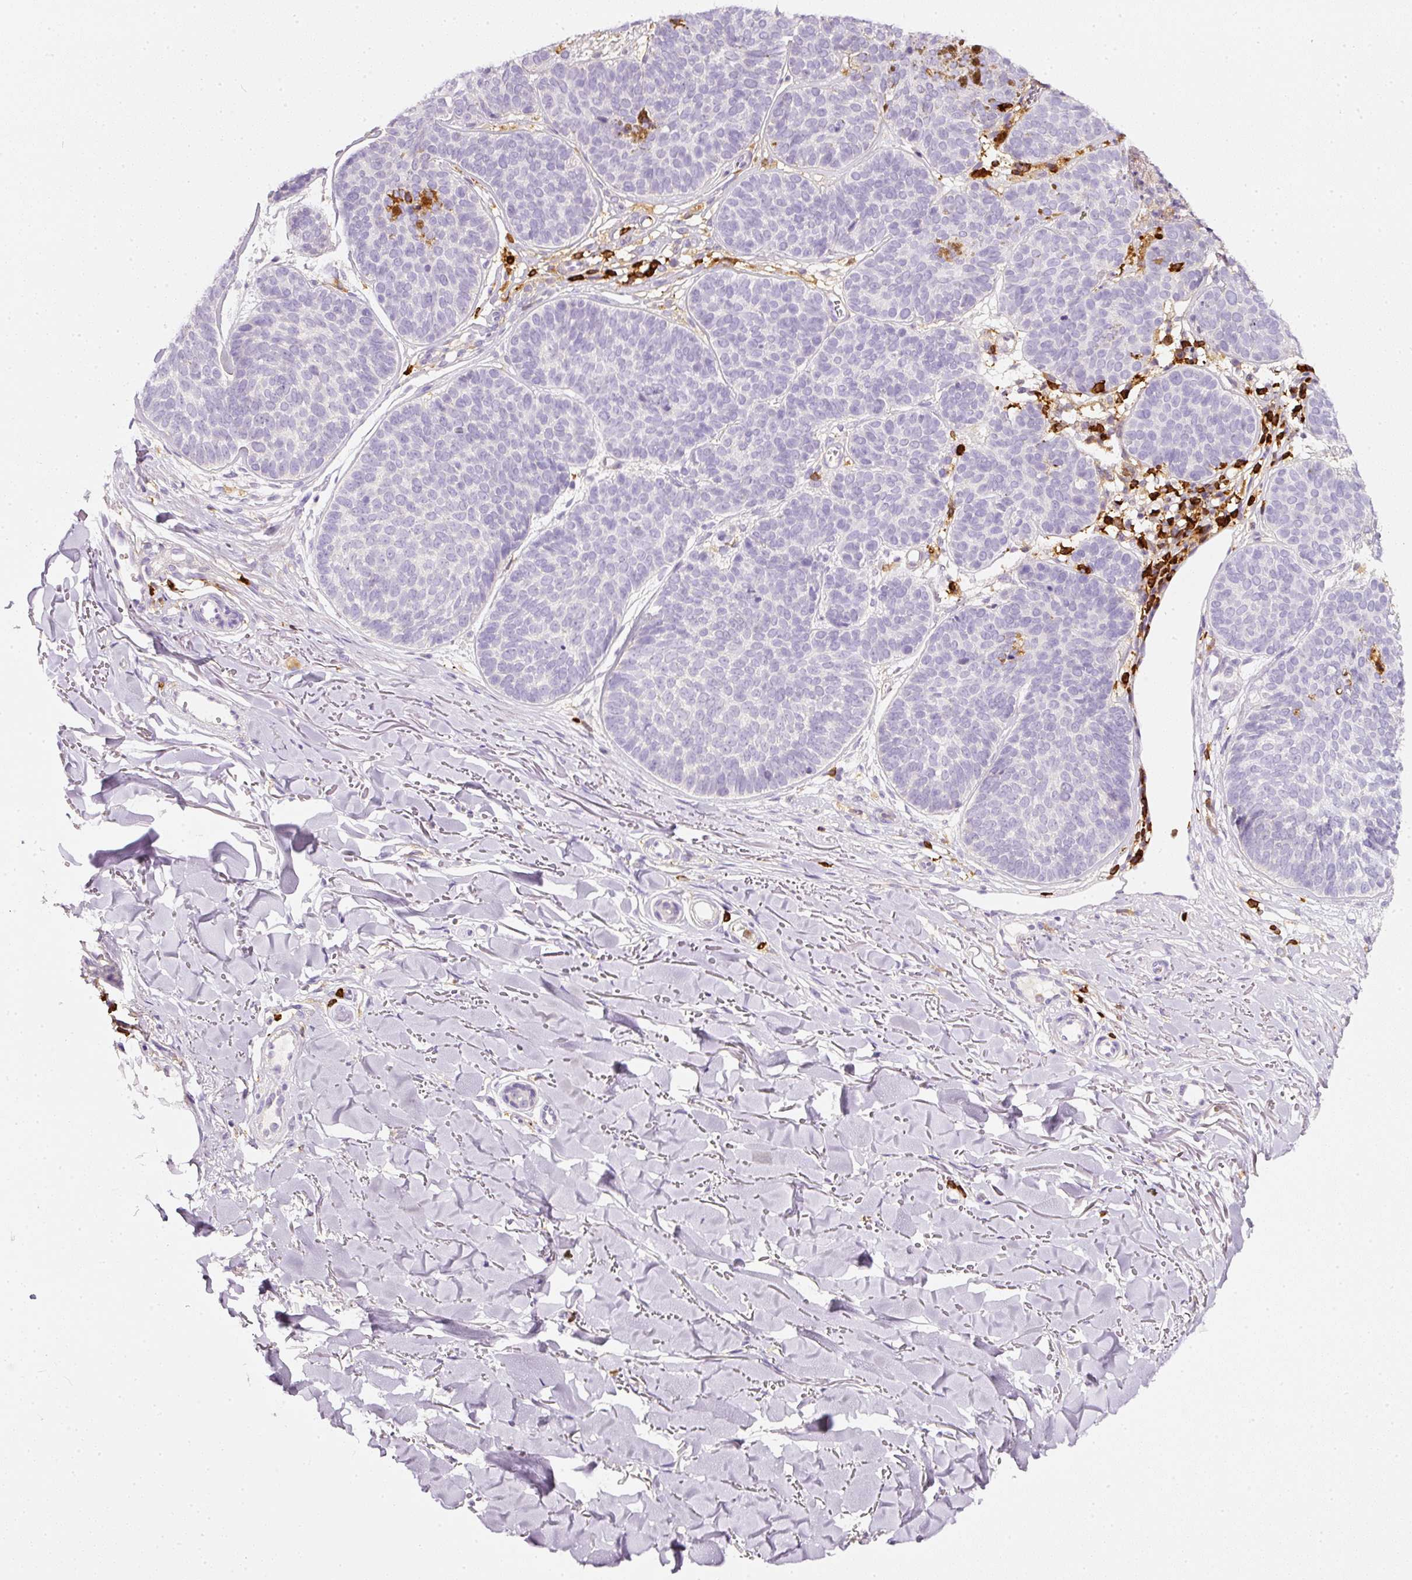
{"staining": {"intensity": "negative", "quantity": "none", "location": "none"}, "tissue": "skin cancer", "cell_type": "Tumor cells", "image_type": "cancer", "snomed": [{"axis": "morphology", "description": "Basal cell carcinoma"}, {"axis": "topography", "description": "Skin"}, {"axis": "topography", "description": "Skin of neck"}, {"axis": "topography", "description": "Skin of shoulder"}, {"axis": "topography", "description": "Skin of back"}], "caption": "This is a photomicrograph of immunohistochemistry (IHC) staining of skin basal cell carcinoma, which shows no positivity in tumor cells. (DAB IHC visualized using brightfield microscopy, high magnification).", "gene": "EVL", "patient": {"sex": "male", "age": 80}}